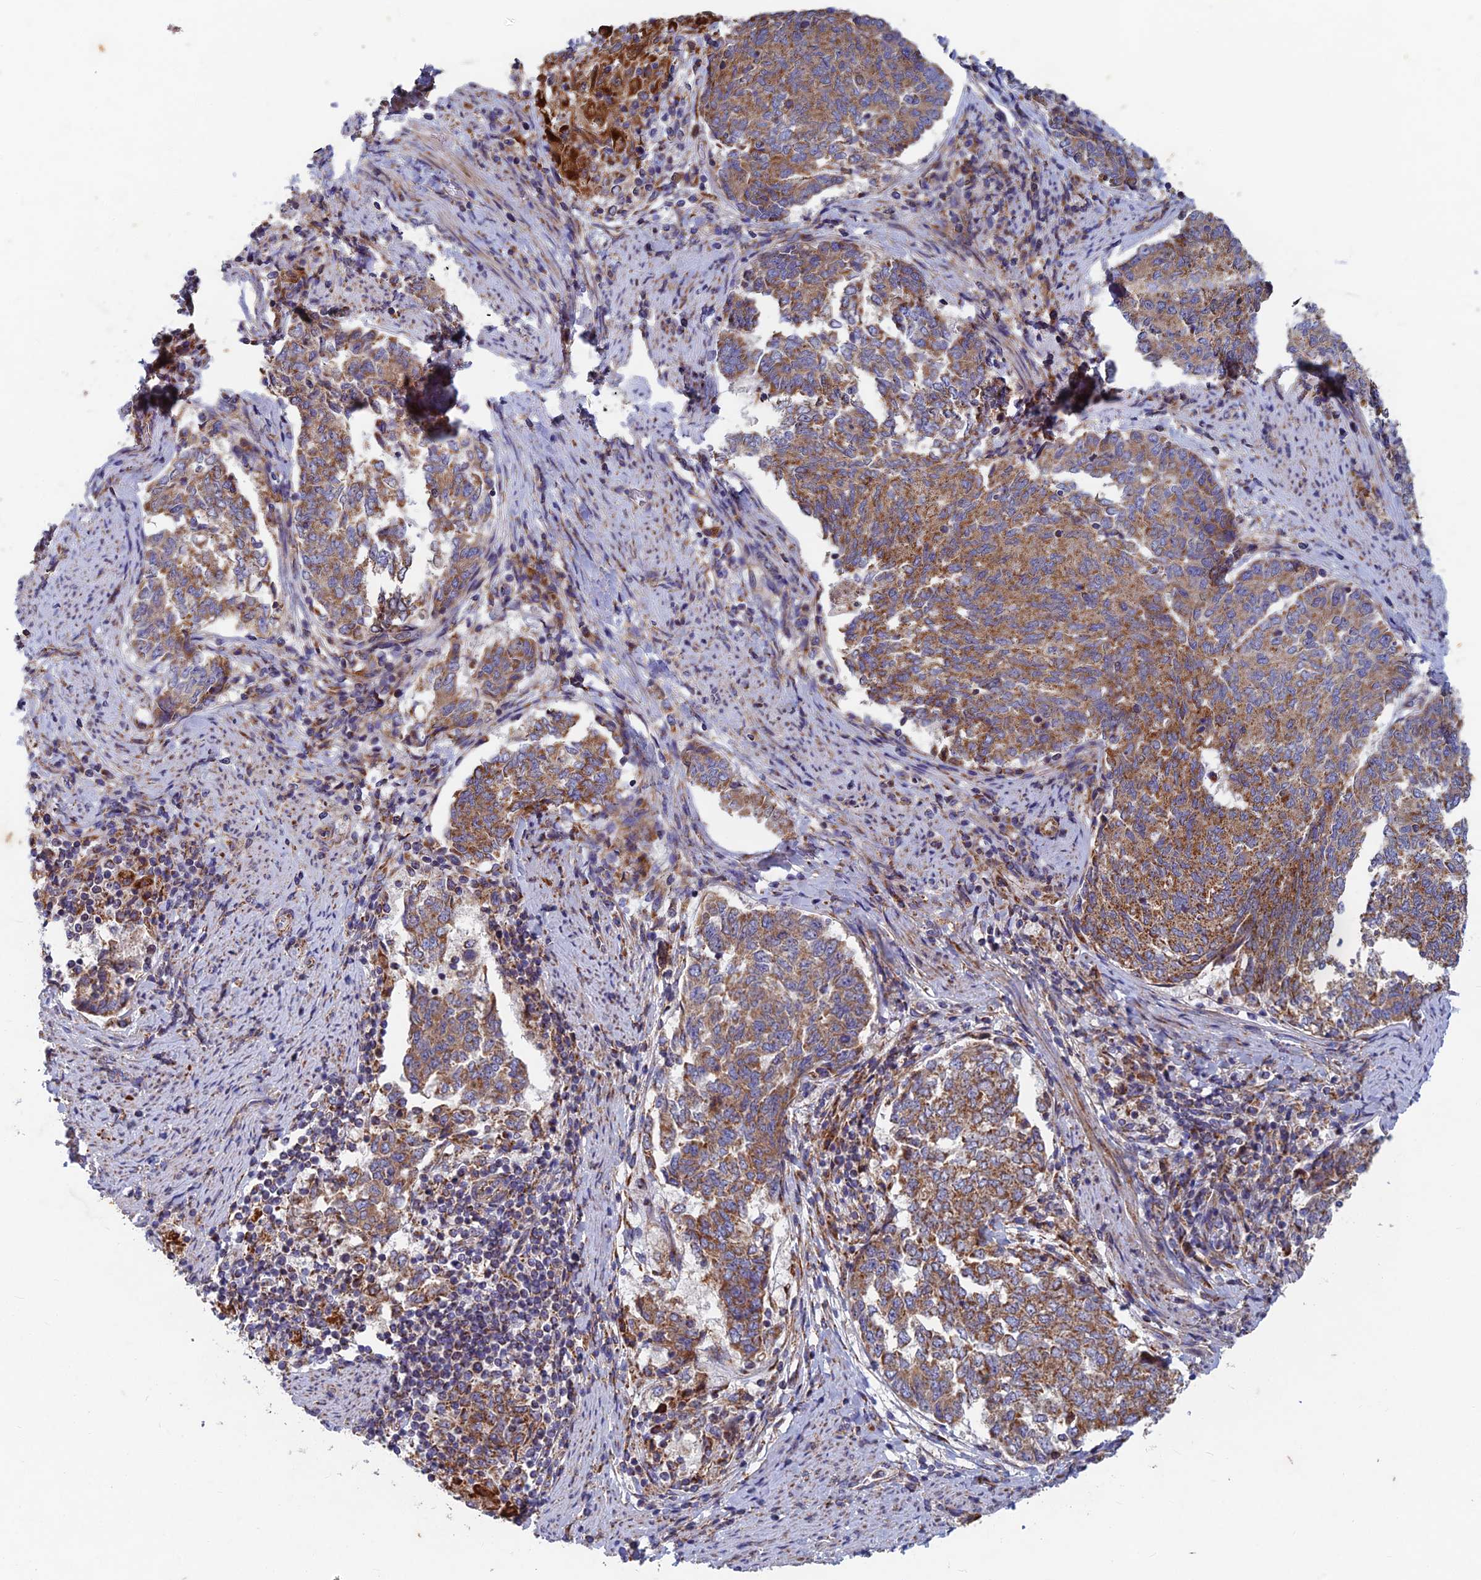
{"staining": {"intensity": "moderate", "quantity": ">75%", "location": "cytoplasmic/membranous"}, "tissue": "endometrial cancer", "cell_type": "Tumor cells", "image_type": "cancer", "snomed": [{"axis": "morphology", "description": "Adenocarcinoma, NOS"}, {"axis": "topography", "description": "Endometrium"}], "caption": "Protein staining of endometrial adenocarcinoma tissue shows moderate cytoplasmic/membranous expression in about >75% of tumor cells.", "gene": "AP4S1", "patient": {"sex": "female", "age": 80}}